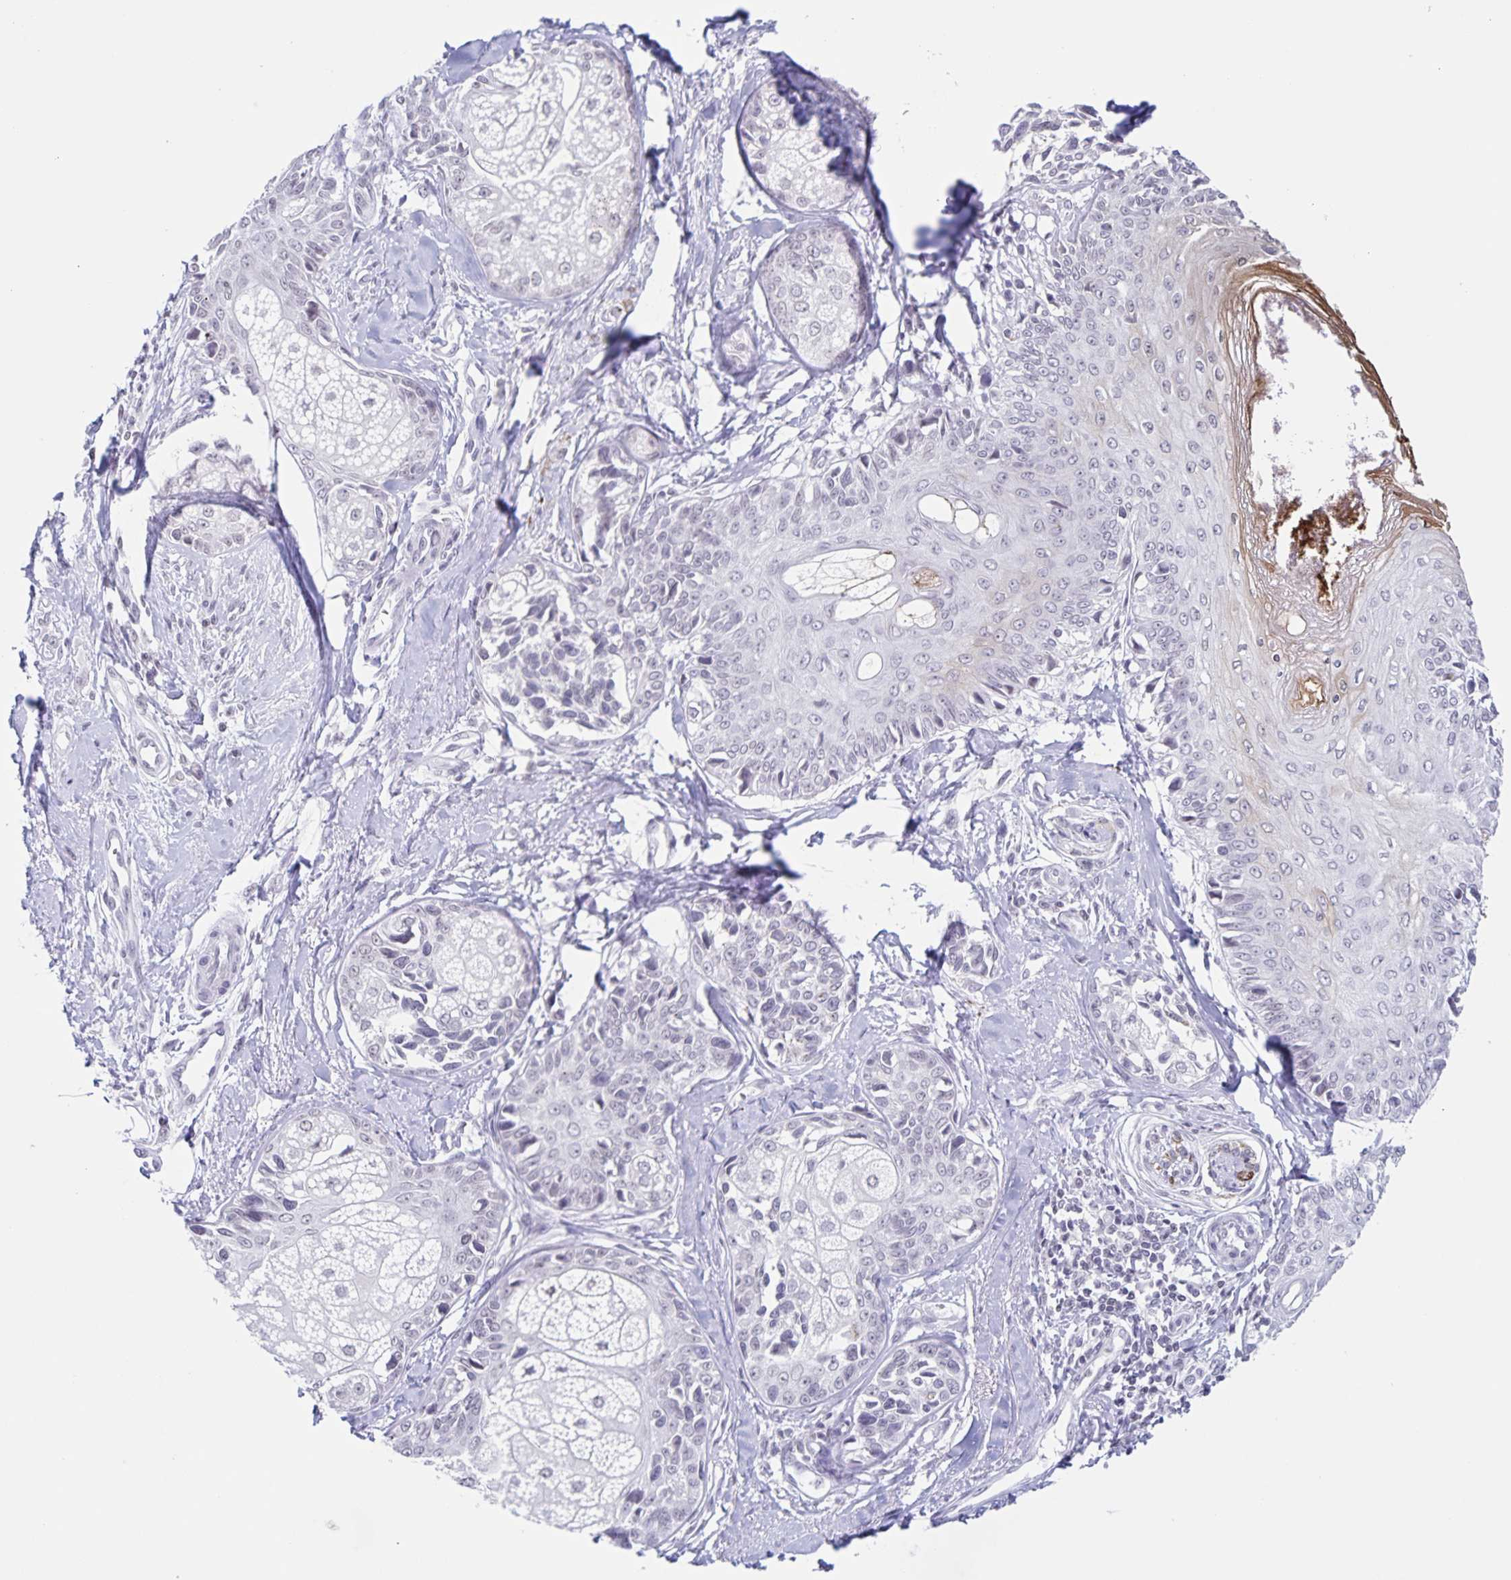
{"staining": {"intensity": "negative", "quantity": "none", "location": "none"}, "tissue": "melanoma", "cell_type": "Tumor cells", "image_type": "cancer", "snomed": [{"axis": "morphology", "description": "Malignant melanoma, NOS"}, {"axis": "topography", "description": "Skin"}], "caption": "There is no significant staining in tumor cells of malignant melanoma. Brightfield microscopy of immunohistochemistry (IHC) stained with DAB (3,3'-diaminobenzidine) (brown) and hematoxylin (blue), captured at high magnification.", "gene": "LCE6A", "patient": {"sex": "female", "age": 86}}